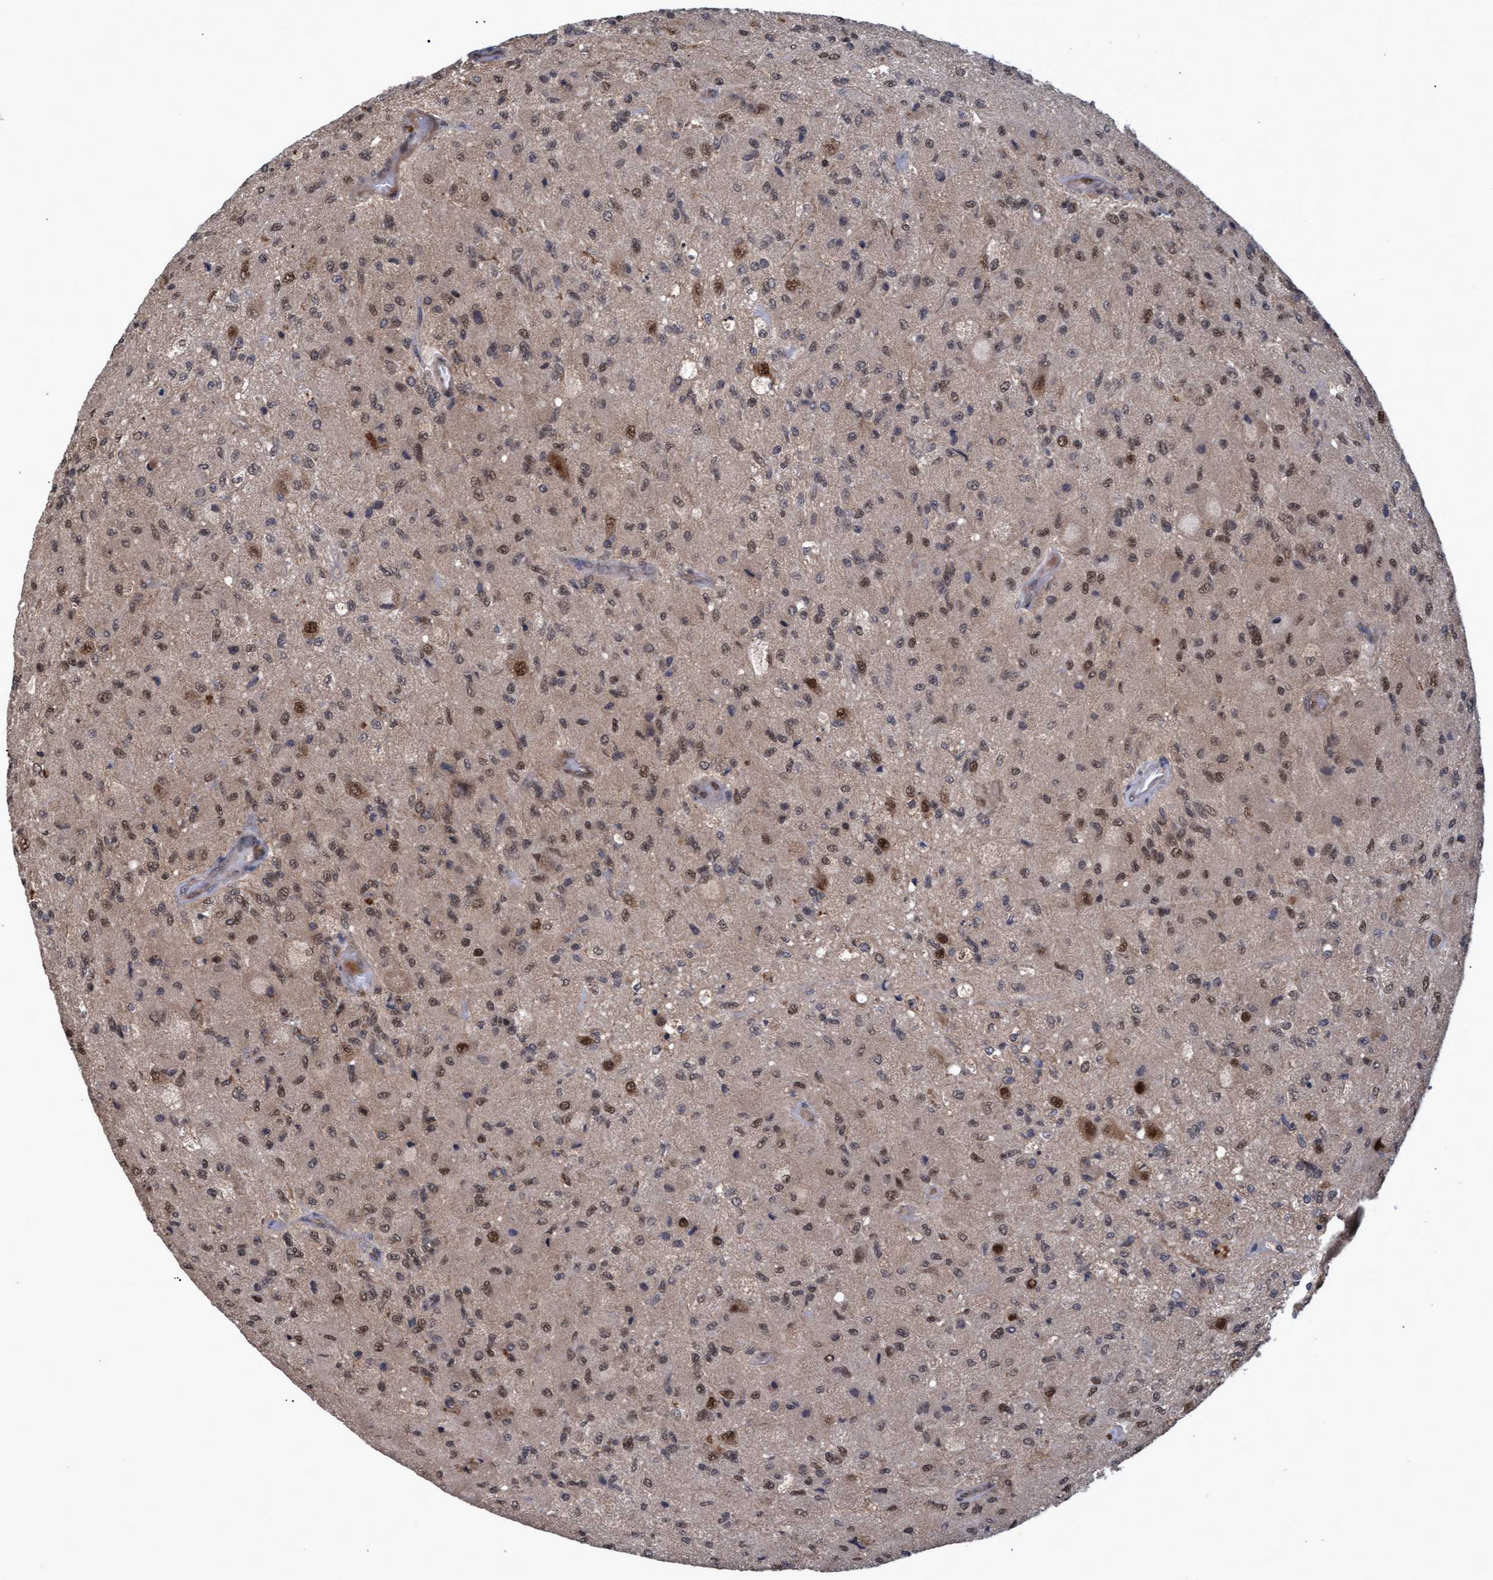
{"staining": {"intensity": "moderate", "quantity": "25%-75%", "location": "nuclear"}, "tissue": "glioma", "cell_type": "Tumor cells", "image_type": "cancer", "snomed": [{"axis": "morphology", "description": "Normal tissue, NOS"}, {"axis": "morphology", "description": "Glioma, malignant, High grade"}, {"axis": "topography", "description": "Cerebral cortex"}], "caption": "Immunohistochemical staining of malignant glioma (high-grade) displays moderate nuclear protein expression in approximately 25%-75% of tumor cells. (DAB IHC with brightfield microscopy, high magnification).", "gene": "PSMB6", "patient": {"sex": "male", "age": 77}}